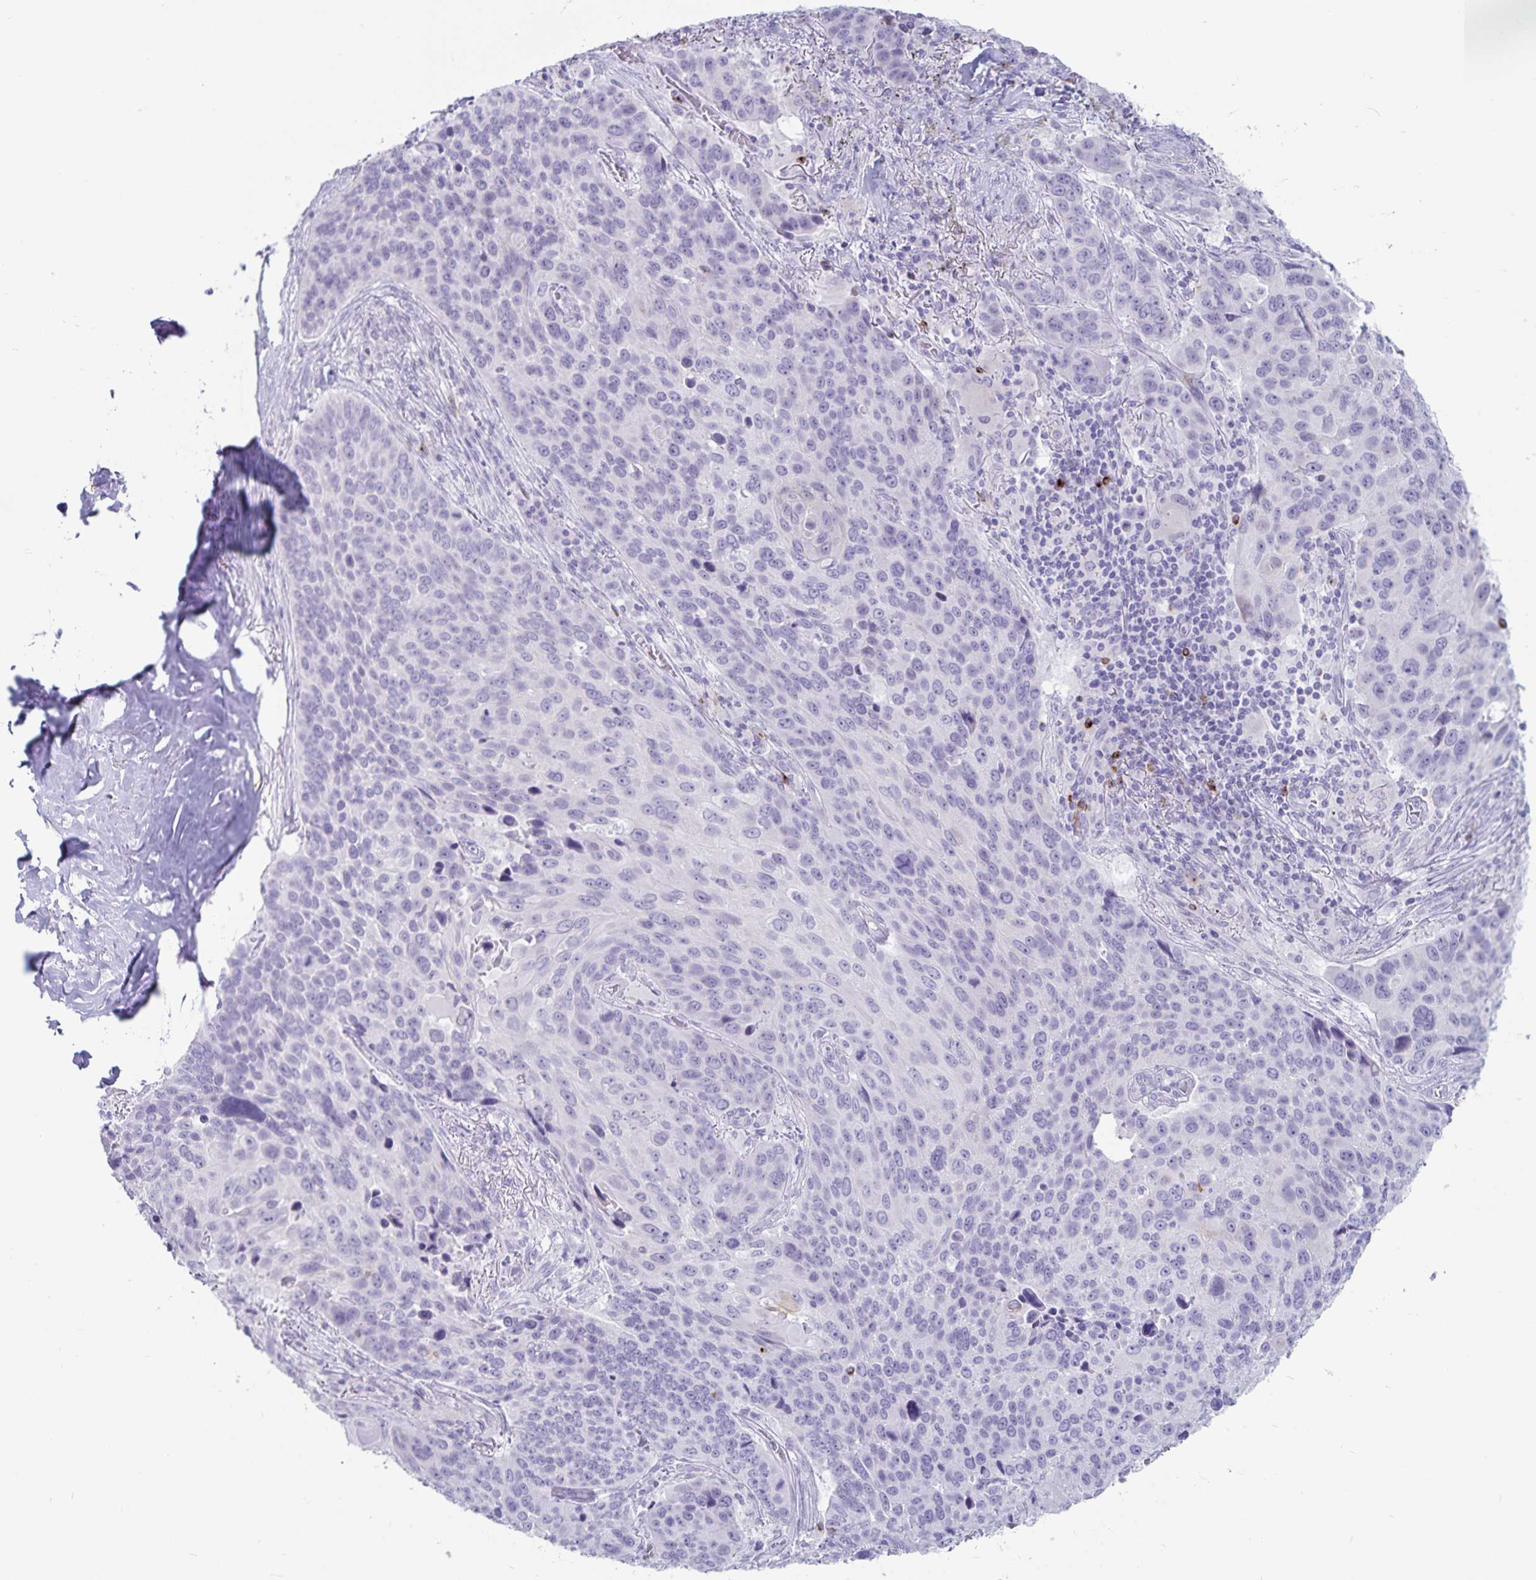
{"staining": {"intensity": "negative", "quantity": "none", "location": "none"}, "tissue": "lung cancer", "cell_type": "Tumor cells", "image_type": "cancer", "snomed": [{"axis": "morphology", "description": "Squamous cell carcinoma, NOS"}, {"axis": "topography", "description": "Lung"}], "caption": "The IHC histopathology image has no significant expression in tumor cells of lung cancer tissue. (Brightfield microscopy of DAB immunohistochemistry at high magnification).", "gene": "GNLY", "patient": {"sex": "male", "age": 68}}